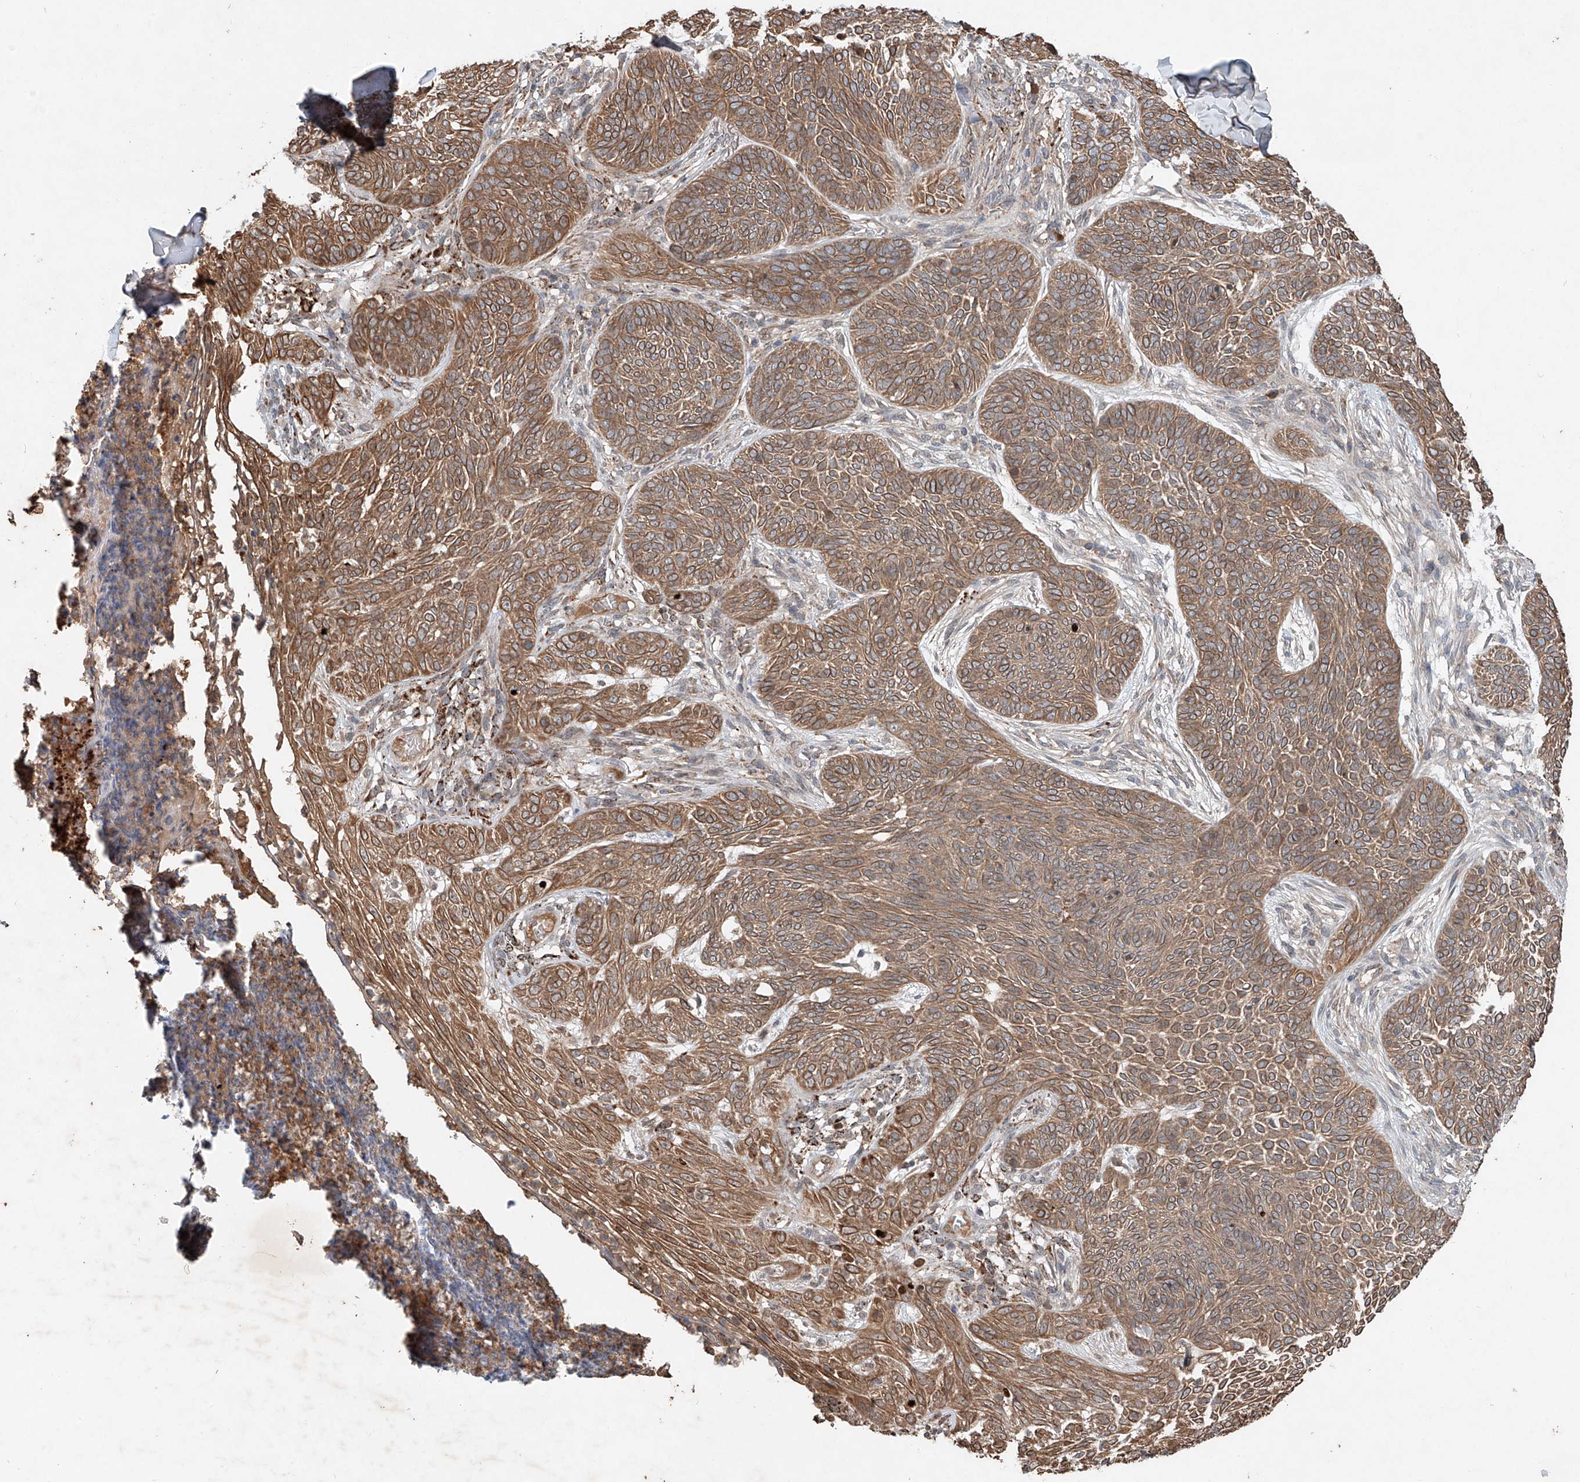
{"staining": {"intensity": "moderate", "quantity": ">75%", "location": "cytoplasmic/membranous"}, "tissue": "skin cancer", "cell_type": "Tumor cells", "image_type": "cancer", "snomed": [{"axis": "morphology", "description": "Basal cell carcinoma"}, {"axis": "topography", "description": "Skin"}], "caption": "High-magnification brightfield microscopy of skin cancer stained with DAB (3,3'-diaminobenzidine) (brown) and counterstained with hematoxylin (blue). tumor cells exhibit moderate cytoplasmic/membranous expression is identified in approximately>75% of cells. (IHC, brightfield microscopy, high magnification).", "gene": "IER5", "patient": {"sex": "male", "age": 85}}